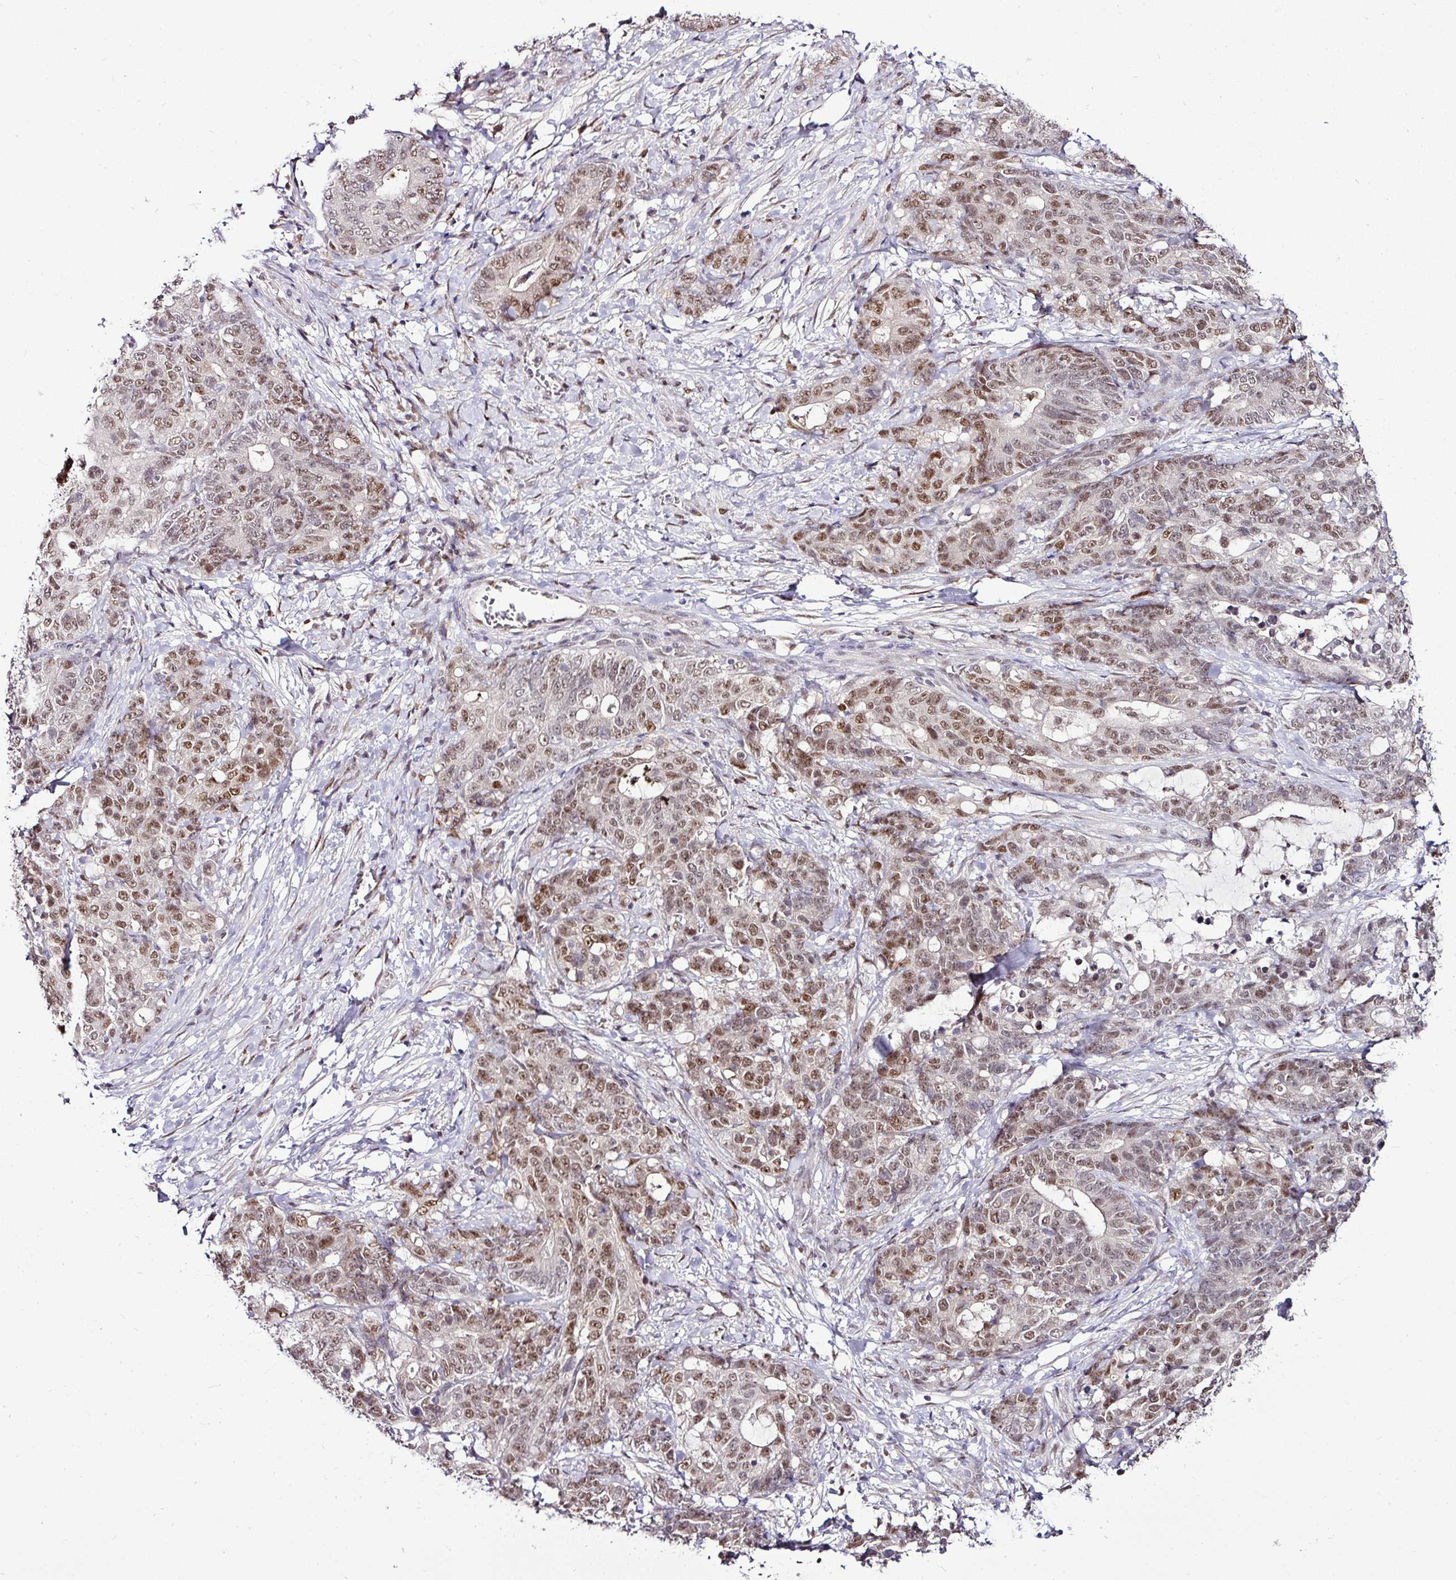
{"staining": {"intensity": "moderate", "quantity": ">75%", "location": "nuclear"}, "tissue": "stomach cancer", "cell_type": "Tumor cells", "image_type": "cancer", "snomed": [{"axis": "morphology", "description": "Normal tissue, NOS"}, {"axis": "morphology", "description": "Adenocarcinoma, NOS"}, {"axis": "topography", "description": "Stomach"}], "caption": "The photomicrograph demonstrates staining of stomach cancer, revealing moderate nuclear protein expression (brown color) within tumor cells.", "gene": "KLF16", "patient": {"sex": "female", "age": 64}}